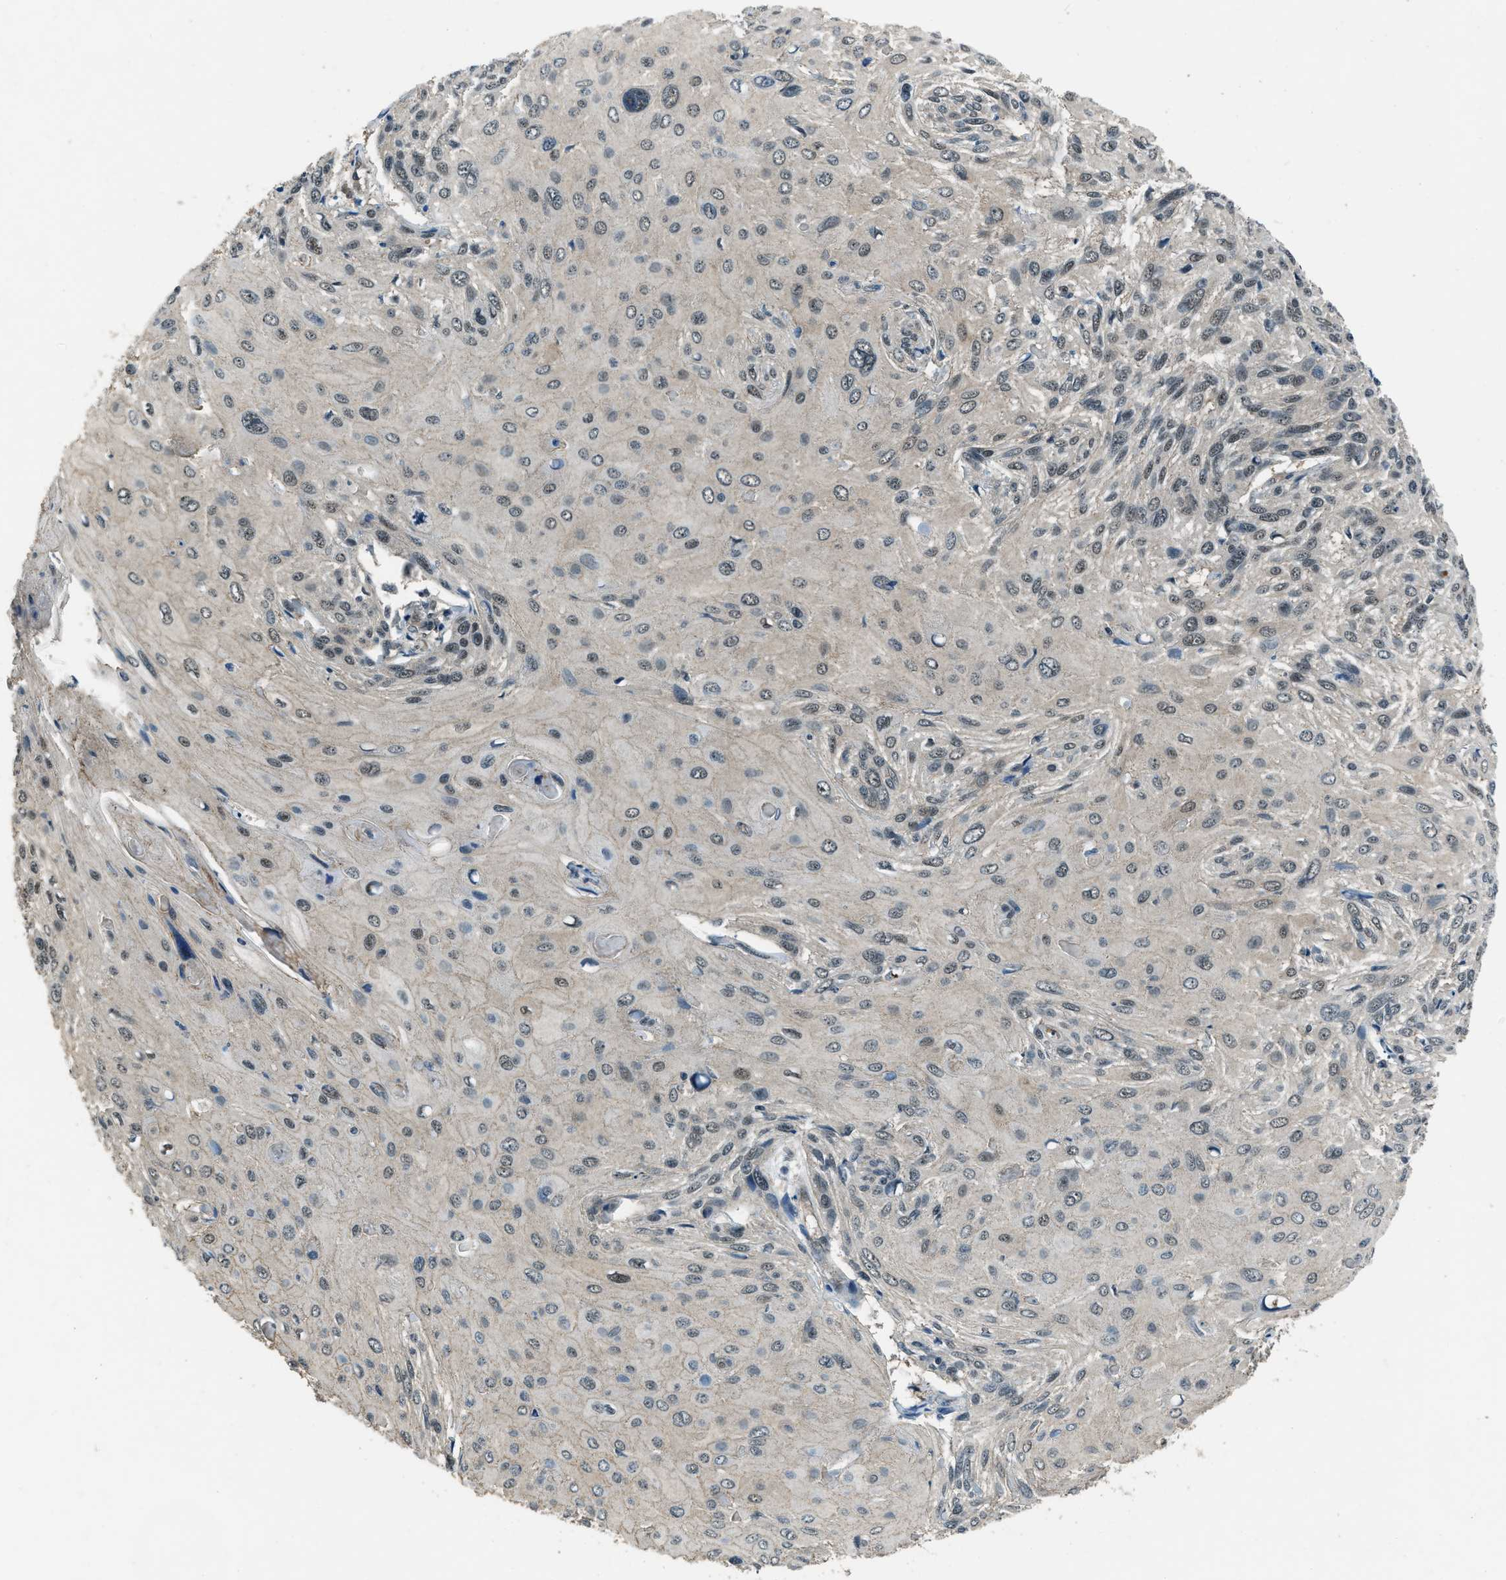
{"staining": {"intensity": "weak", "quantity": "<25%", "location": "cytoplasmic/membranous,nuclear"}, "tissue": "cervical cancer", "cell_type": "Tumor cells", "image_type": "cancer", "snomed": [{"axis": "morphology", "description": "Squamous cell carcinoma, NOS"}, {"axis": "topography", "description": "Cervix"}], "caption": "Immunohistochemistry of human cervical cancer demonstrates no expression in tumor cells.", "gene": "NUDCD3", "patient": {"sex": "female", "age": 51}}